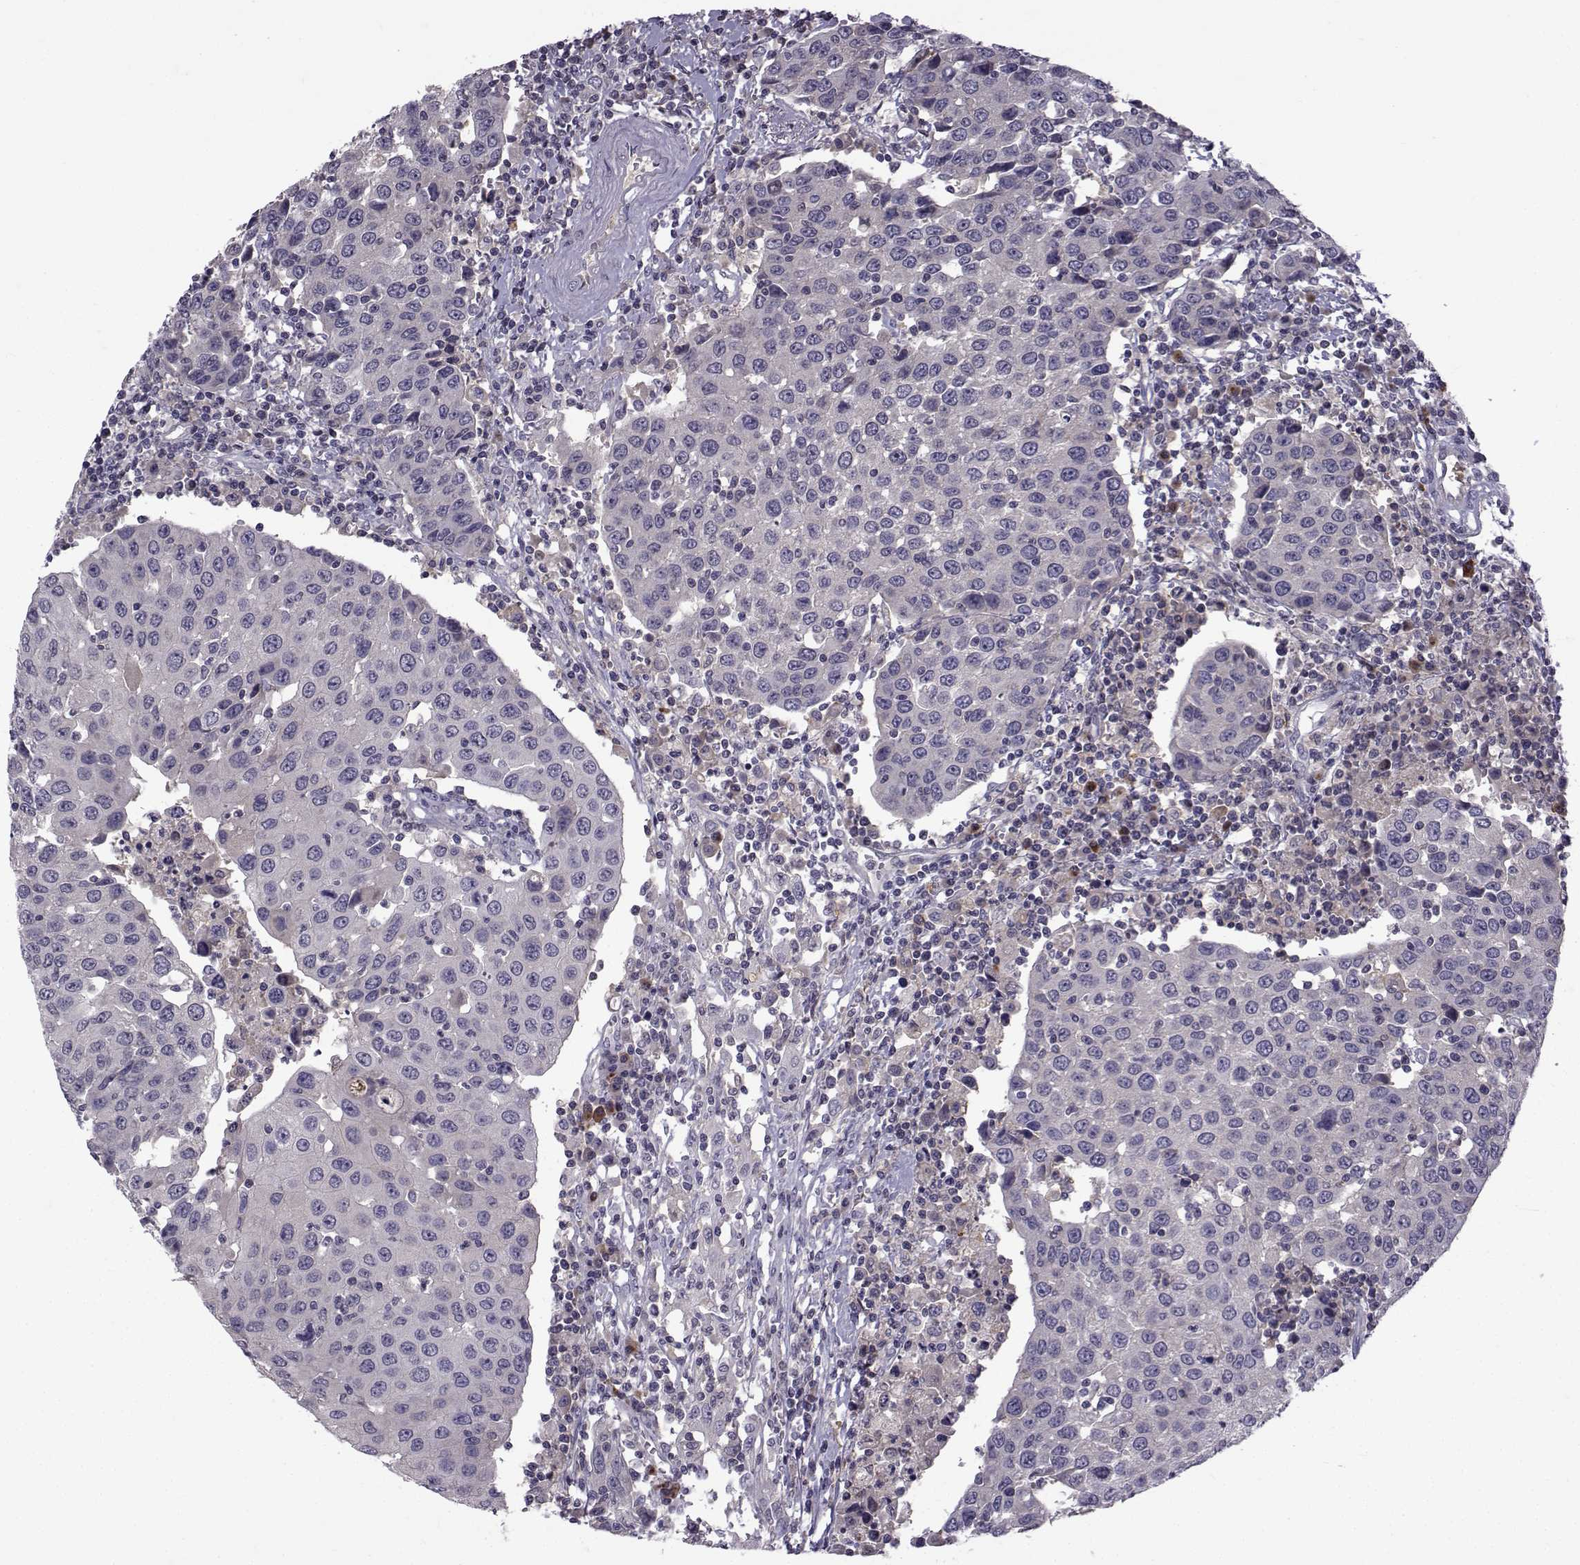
{"staining": {"intensity": "negative", "quantity": "none", "location": "none"}, "tissue": "urothelial cancer", "cell_type": "Tumor cells", "image_type": "cancer", "snomed": [{"axis": "morphology", "description": "Urothelial carcinoma, High grade"}, {"axis": "topography", "description": "Urinary bladder"}], "caption": "Immunohistochemistry (IHC) photomicrograph of human urothelial cancer stained for a protein (brown), which shows no staining in tumor cells.", "gene": "TNFRSF11B", "patient": {"sex": "female", "age": 85}}